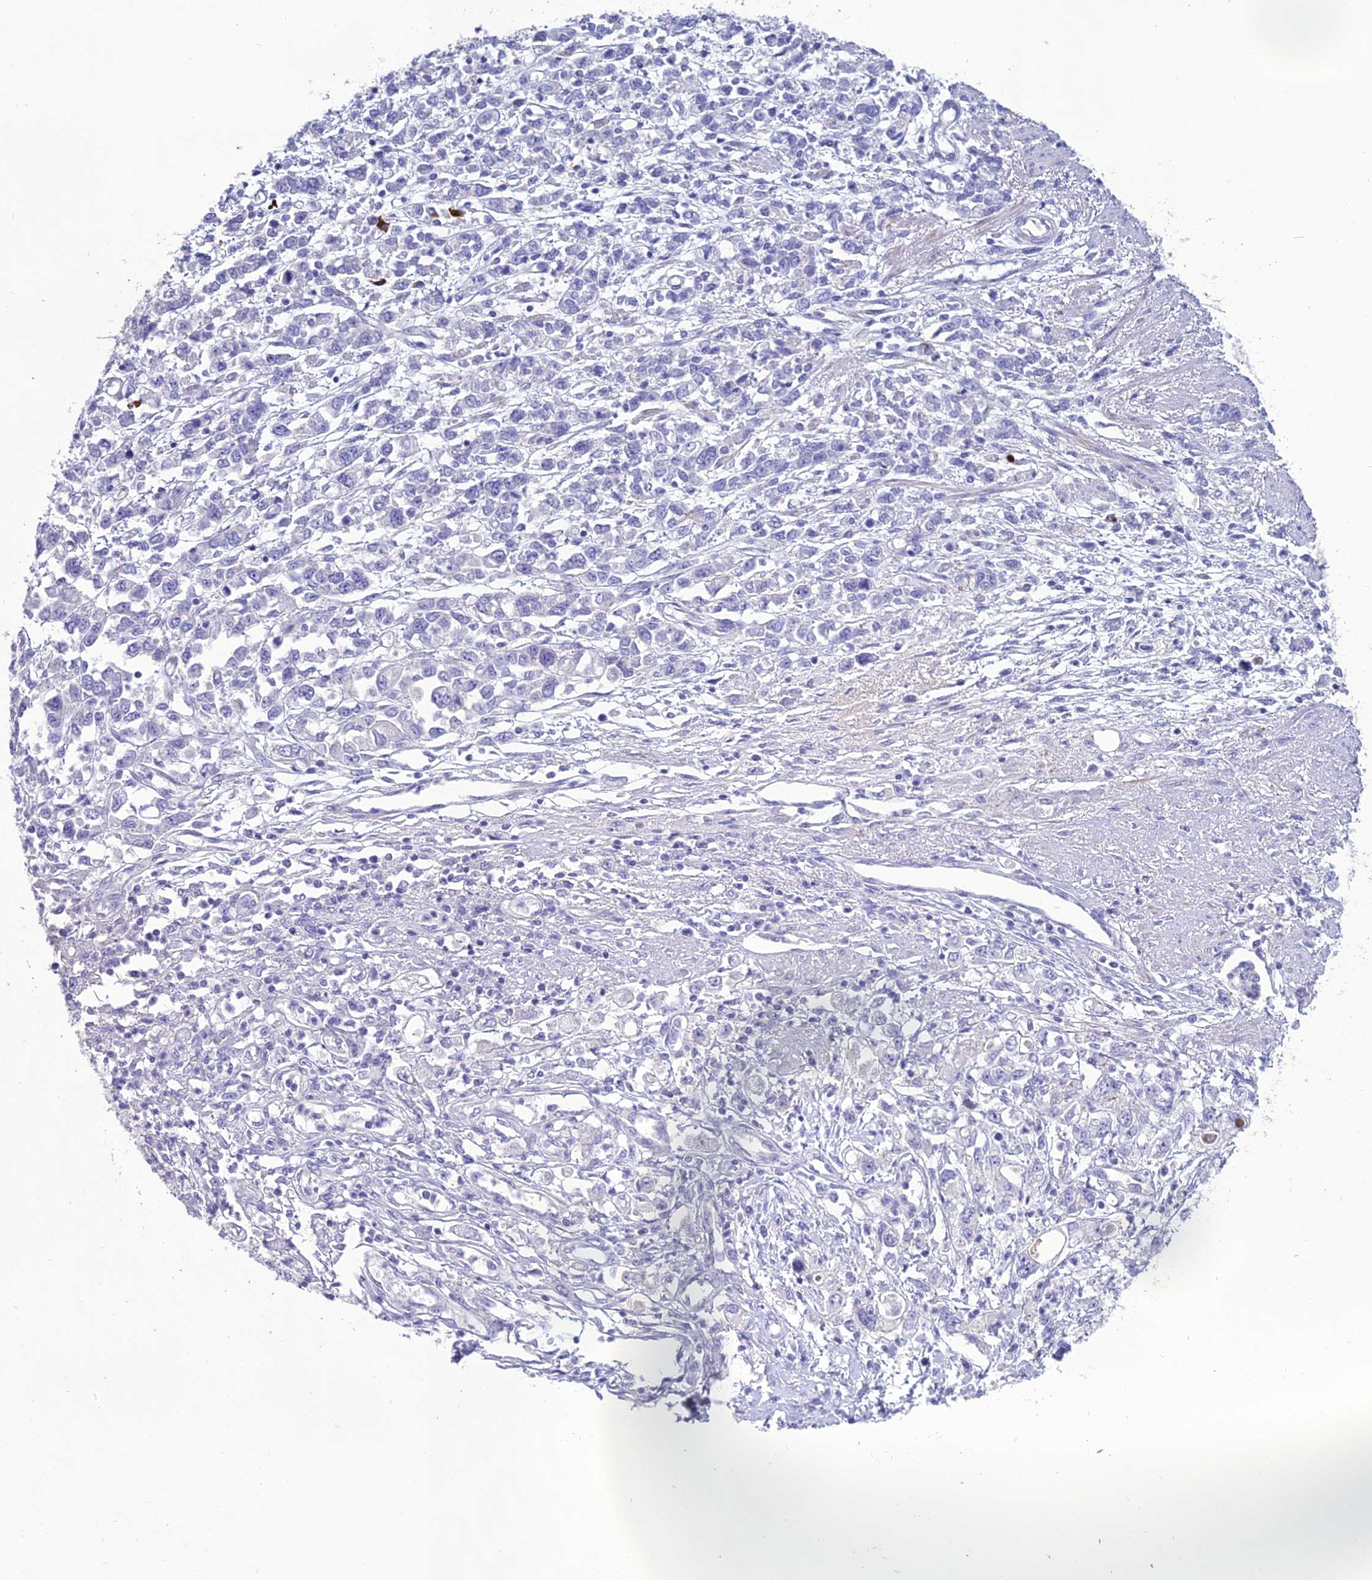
{"staining": {"intensity": "negative", "quantity": "none", "location": "none"}, "tissue": "stomach cancer", "cell_type": "Tumor cells", "image_type": "cancer", "snomed": [{"axis": "morphology", "description": "Adenocarcinoma, NOS"}, {"axis": "topography", "description": "Stomach"}], "caption": "Immunohistochemistry (IHC) micrograph of human stomach cancer (adenocarcinoma) stained for a protein (brown), which reveals no staining in tumor cells.", "gene": "OR56B1", "patient": {"sex": "female", "age": 76}}